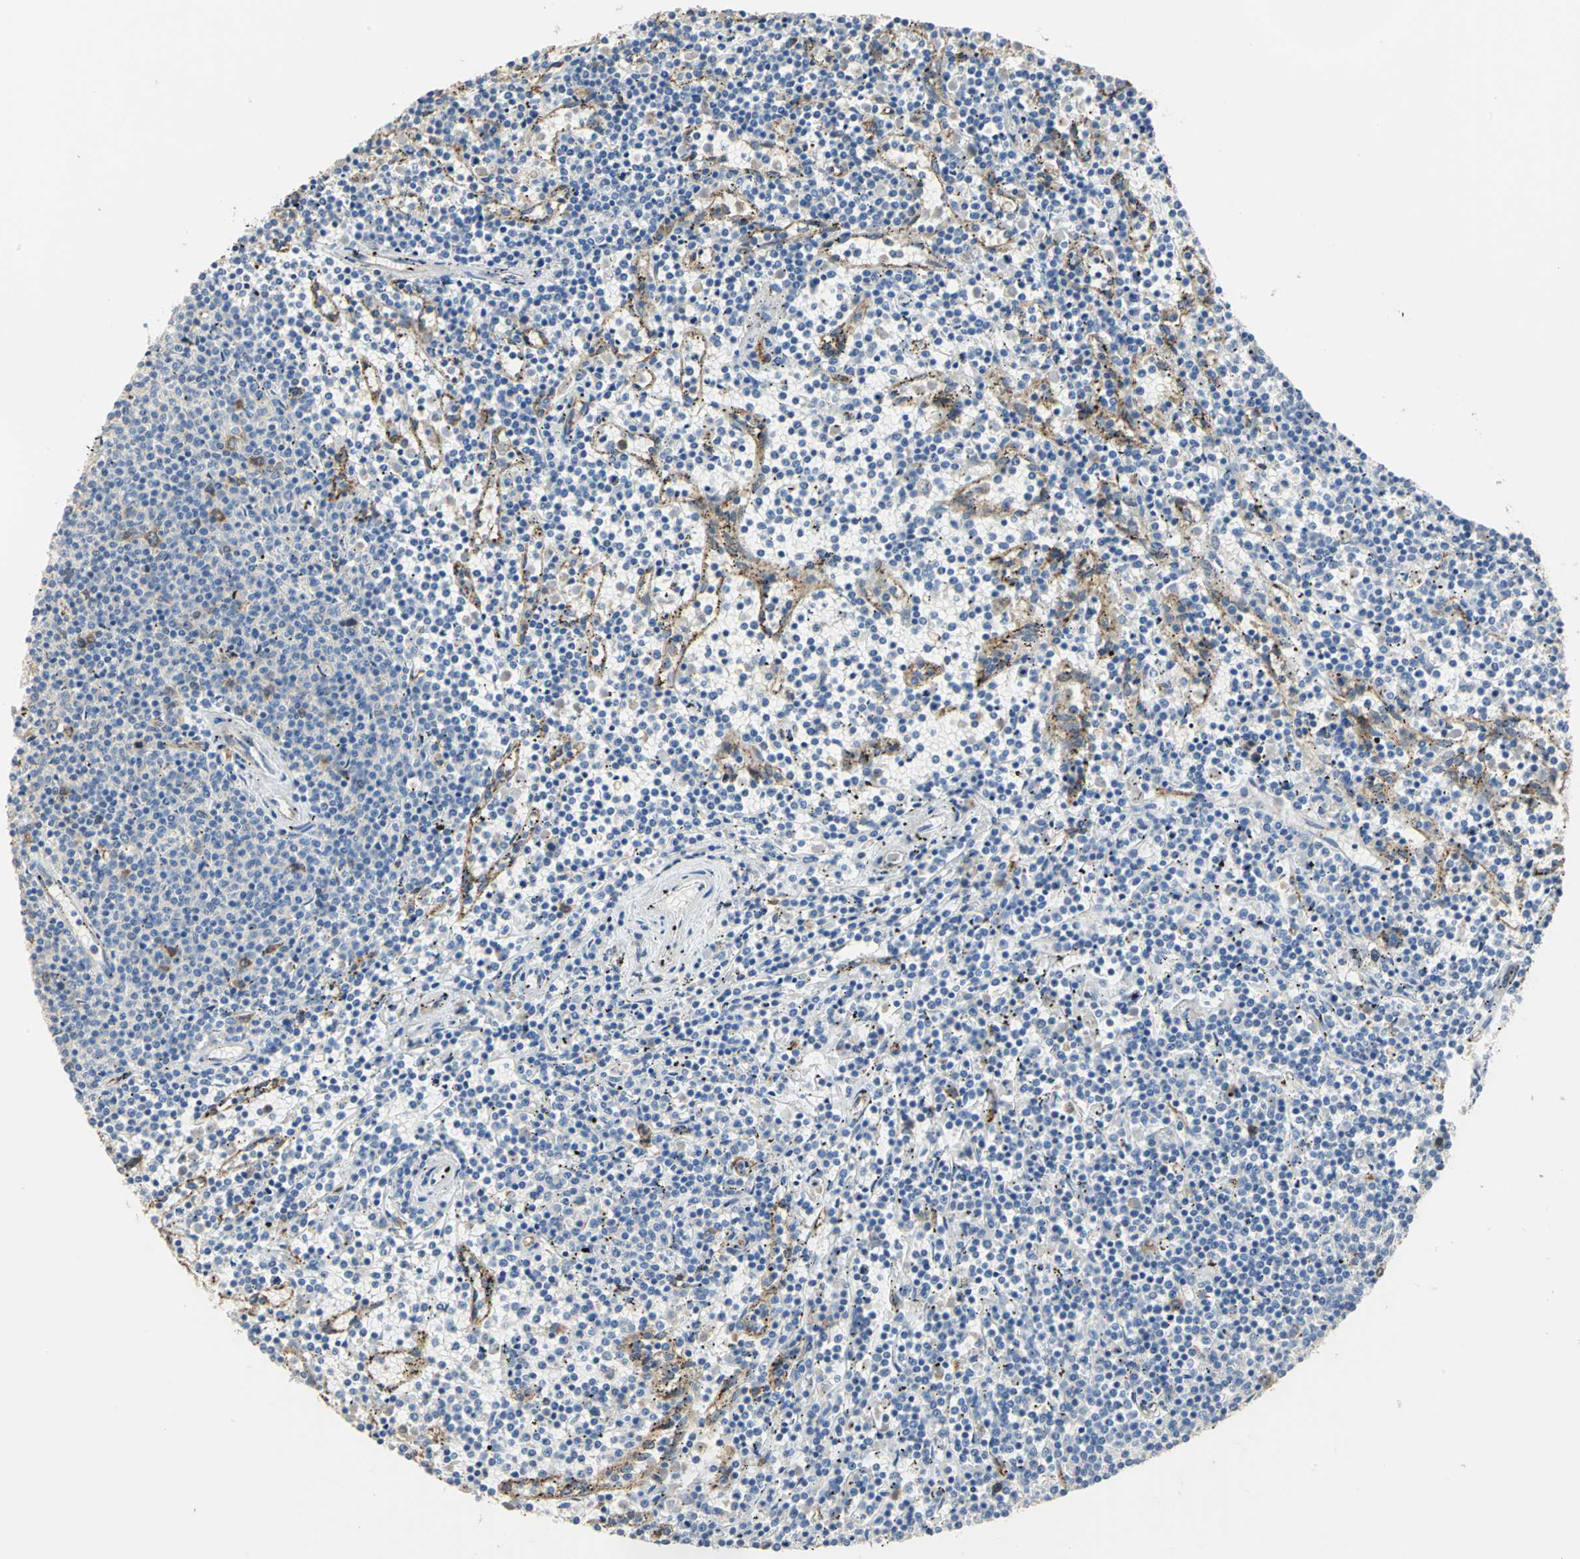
{"staining": {"intensity": "moderate", "quantity": "<25%", "location": "cytoplasmic/membranous"}, "tissue": "lymphoma", "cell_type": "Tumor cells", "image_type": "cancer", "snomed": [{"axis": "morphology", "description": "Malignant lymphoma, non-Hodgkin's type, Low grade"}, {"axis": "topography", "description": "Spleen"}], "caption": "Immunohistochemistry (IHC) of human lymphoma reveals low levels of moderate cytoplasmic/membranous staining in about <25% of tumor cells. (DAB (3,3'-diaminobenzidine) IHC with brightfield microscopy, high magnification).", "gene": "DLGAP5", "patient": {"sex": "female", "age": 50}}